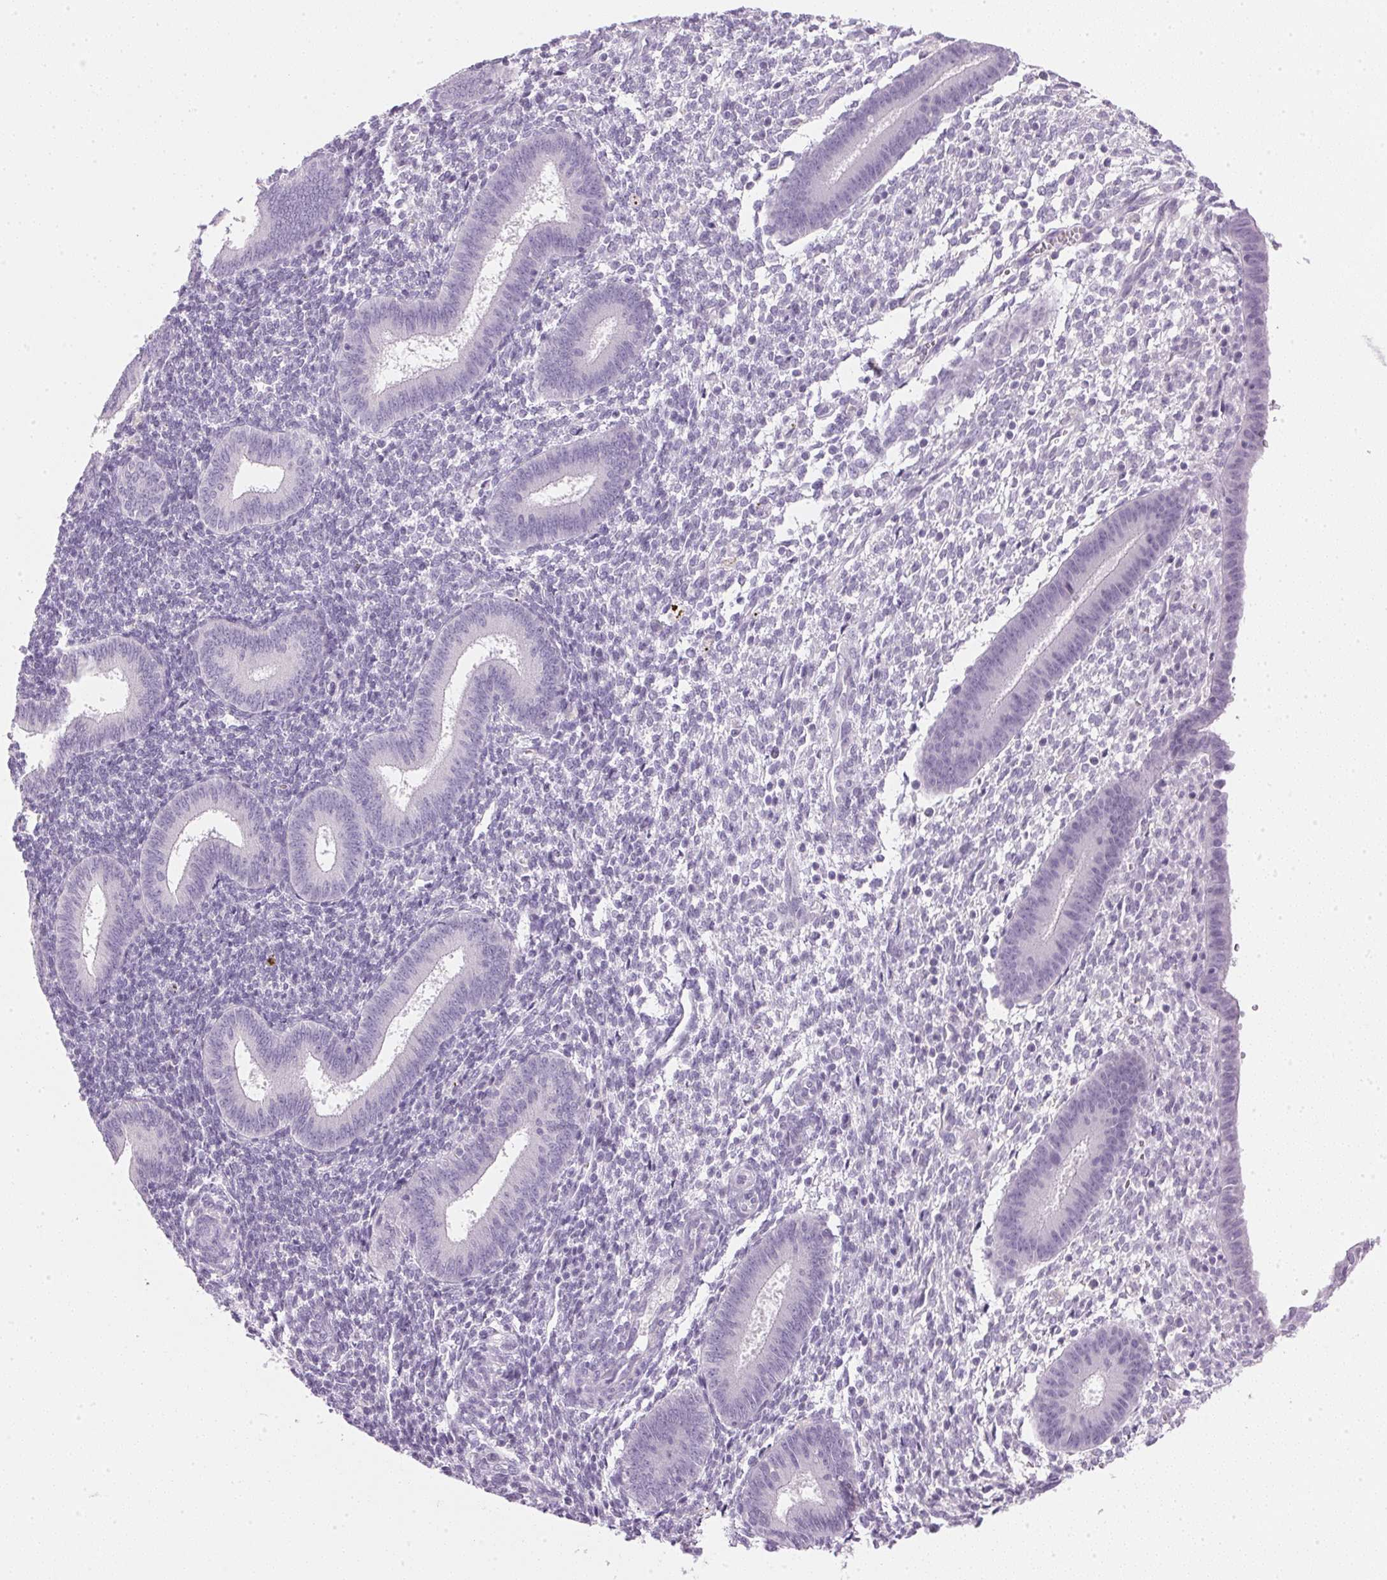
{"staining": {"intensity": "negative", "quantity": "none", "location": "none"}, "tissue": "endometrium", "cell_type": "Cells in endometrial stroma", "image_type": "normal", "snomed": [{"axis": "morphology", "description": "Normal tissue, NOS"}, {"axis": "topography", "description": "Endometrium"}], "caption": "This is an immunohistochemistry (IHC) photomicrograph of unremarkable endometrium. There is no positivity in cells in endometrial stroma.", "gene": "IGFBP1", "patient": {"sex": "female", "age": 25}}